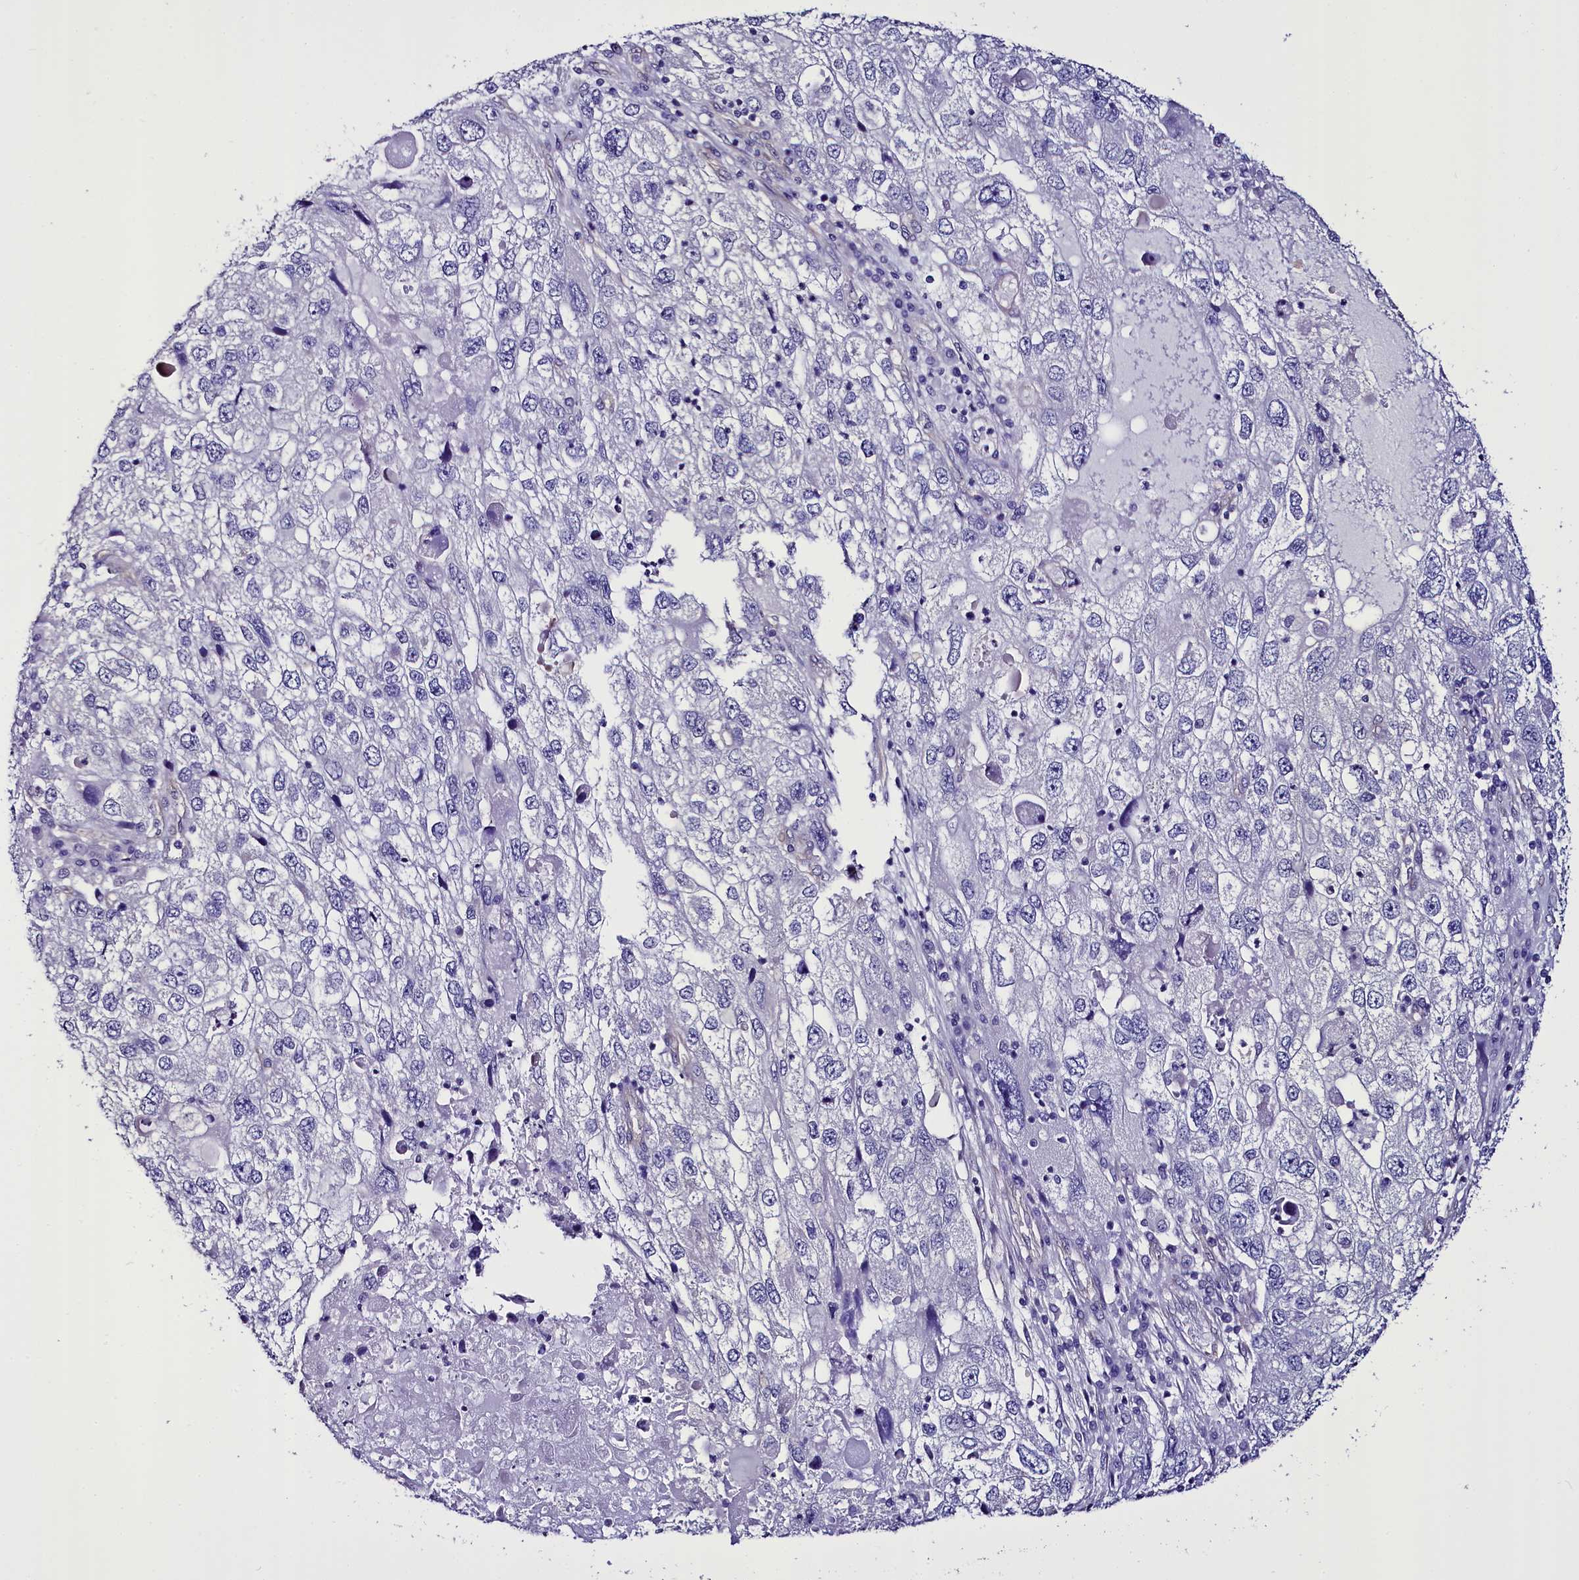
{"staining": {"intensity": "negative", "quantity": "none", "location": "none"}, "tissue": "endometrial cancer", "cell_type": "Tumor cells", "image_type": "cancer", "snomed": [{"axis": "morphology", "description": "Adenocarcinoma, NOS"}, {"axis": "topography", "description": "Endometrium"}], "caption": "Immunohistochemistry micrograph of neoplastic tissue: endometrial adenocarcinoma stained with DAB displays no significant protein positivity in tumor cells.", "gene": "STXBP1", "patient": {"sex": "female", "age": 49}}